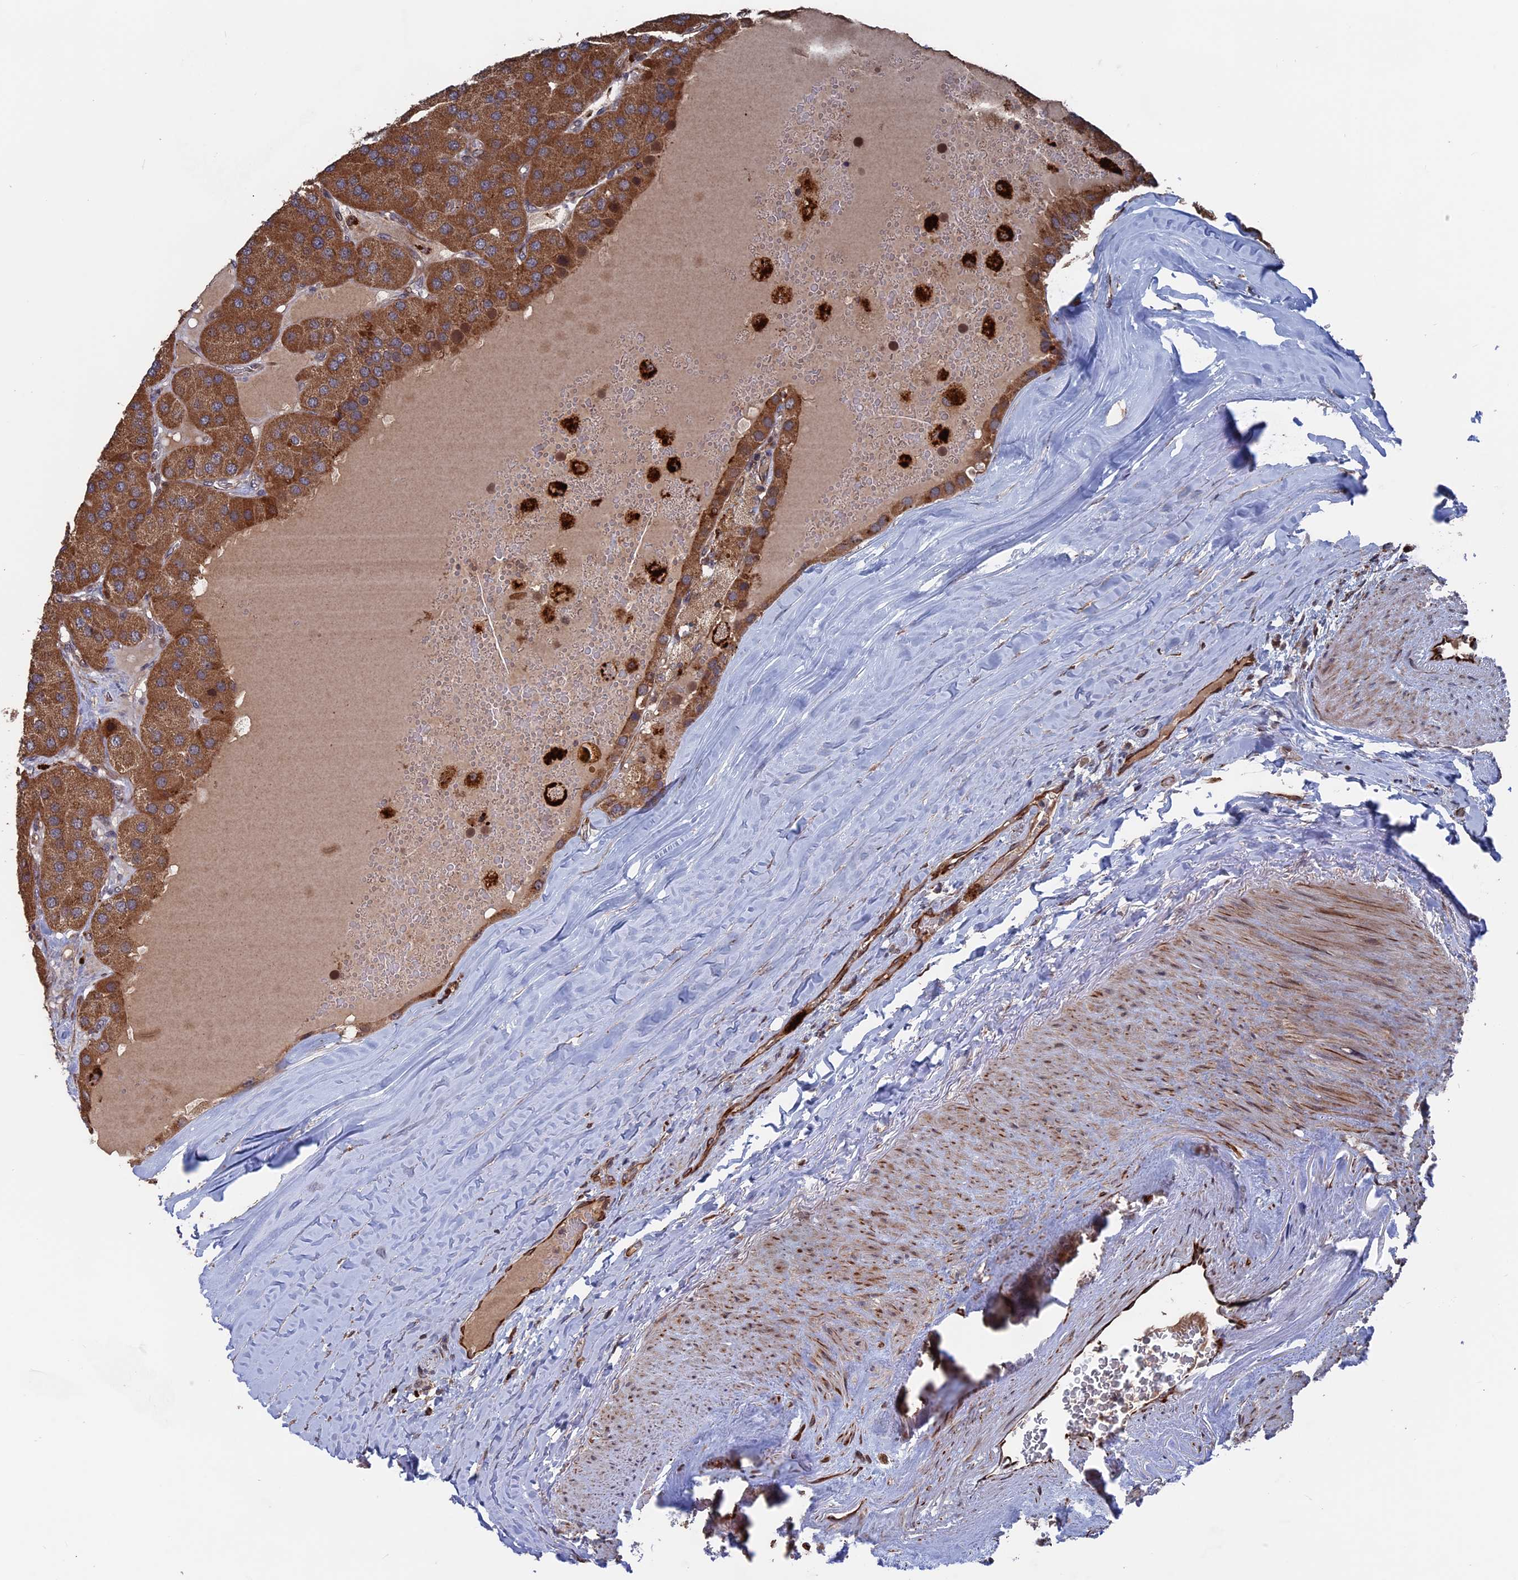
{"staining": {"intensity": "moderate", "quantity": ">75%", "location": "cytoplasmic/membranous"}, "tissue": "parathyroid gland", "cell_type": "Glandular cells", "image_type": "normal", "snomed": [{"axis": "morphology", "description": "Normal tissue, NOS"}, {"axis": "morphology", "description": "Adenoma, NOS"}, {"axis": "topography", "description": "Parathyroid gland"}], "caption": "The histopathology image shows staining of unremarkable parathyroid gland, revealing moderate cytoplasmic/membranous protein staining (brown color) within glandular cells.", "gene": "PLA2G15", "patient": {"sex": "female", "age": 86}}